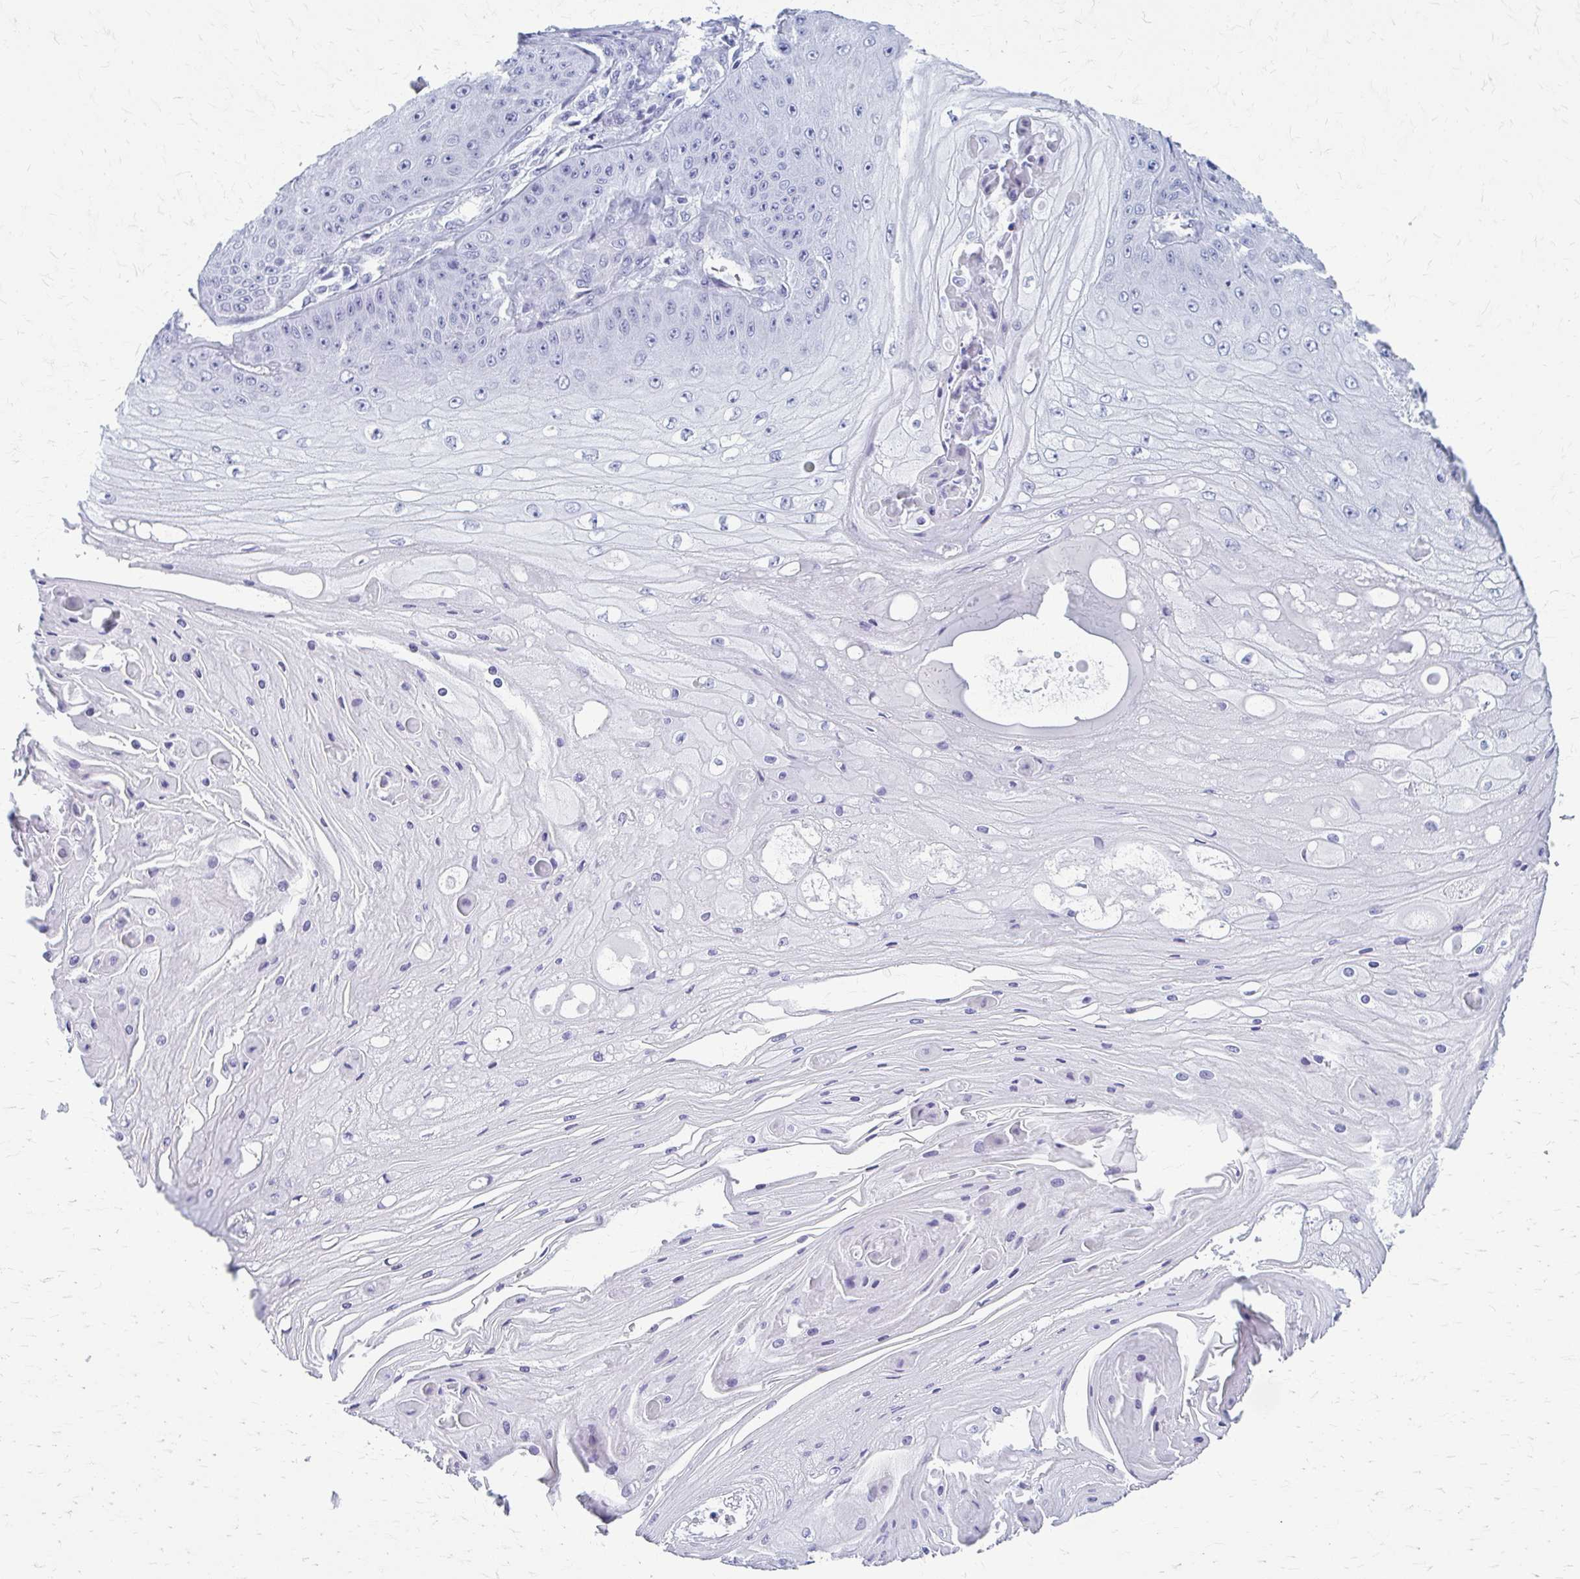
{"staining": {"intensity": "negative", "quantity": "none", "location": "none"}, "tissue": "skin cancer", "cell_type": "Tumor cells", "image_type": "cancer", "snomed": [{"axis": "morphology", "description": "Squamous cell carcinoma, NOS"}, {"axis": "topography", "description": "Skin"}], "caption": "Tumor cells show no significant staining in squamous cell carcinoma (skin).", "gene": "CELF5", "patient": {"sex": "male", "age": 70}}